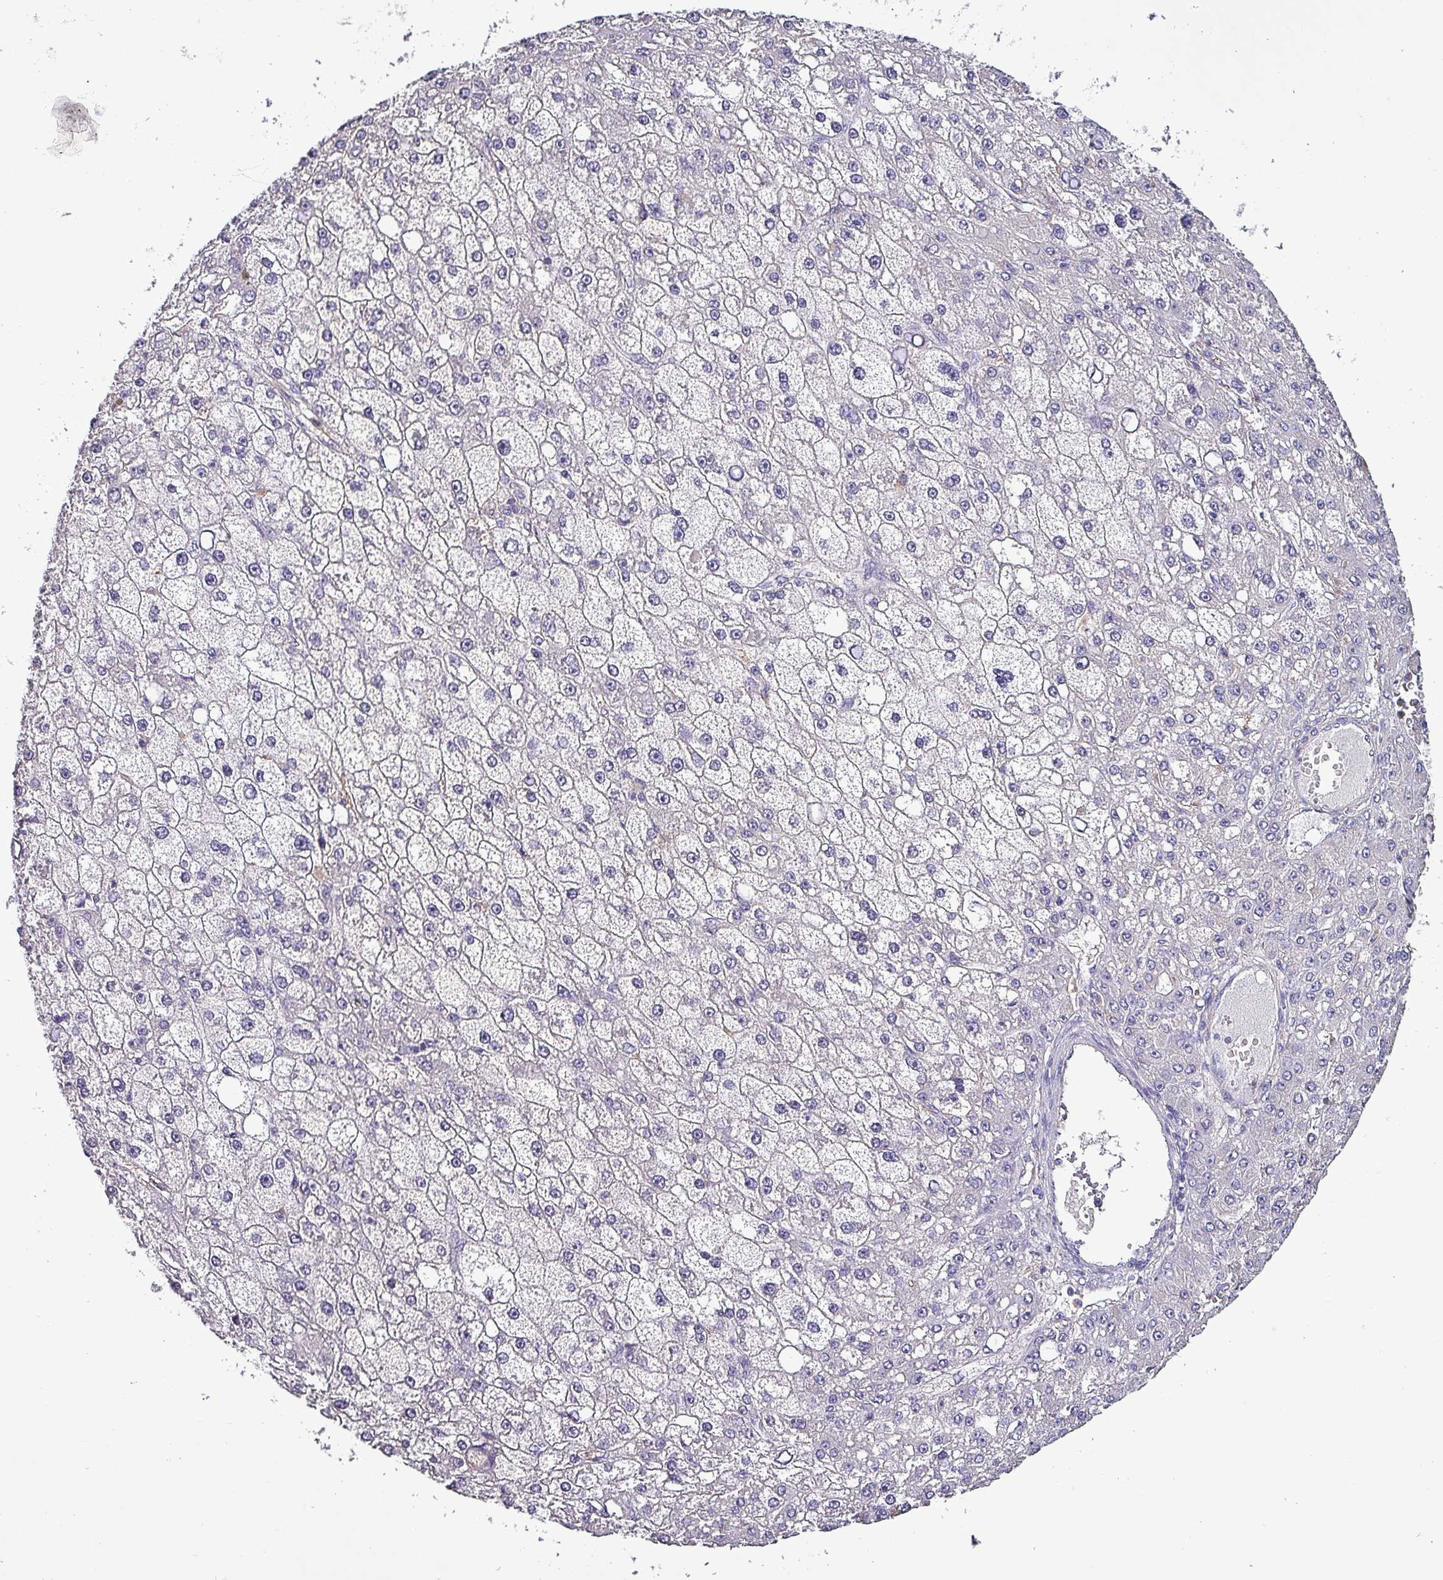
{"staining": {"intensity": "negative", "quantity": "none", "location": "none"}, "tissue": "liver cancer", "cell_type": "Tumor cells", "image_type": "cancer", "snomed": [{"axis": "morphology", "description": "Carcinoma, Hepatocellular, NOS"}, {"axis": "topography", "description": "Liver"}], "caption": "An IHC photomicrograph of hepatocellular carcinoma (liver) is shown. There is no staining in tumor cells of hepatocellular carcinoma (liver).", "gene": "HTRA4", "patient": {"sex": "male", "age": 67}}